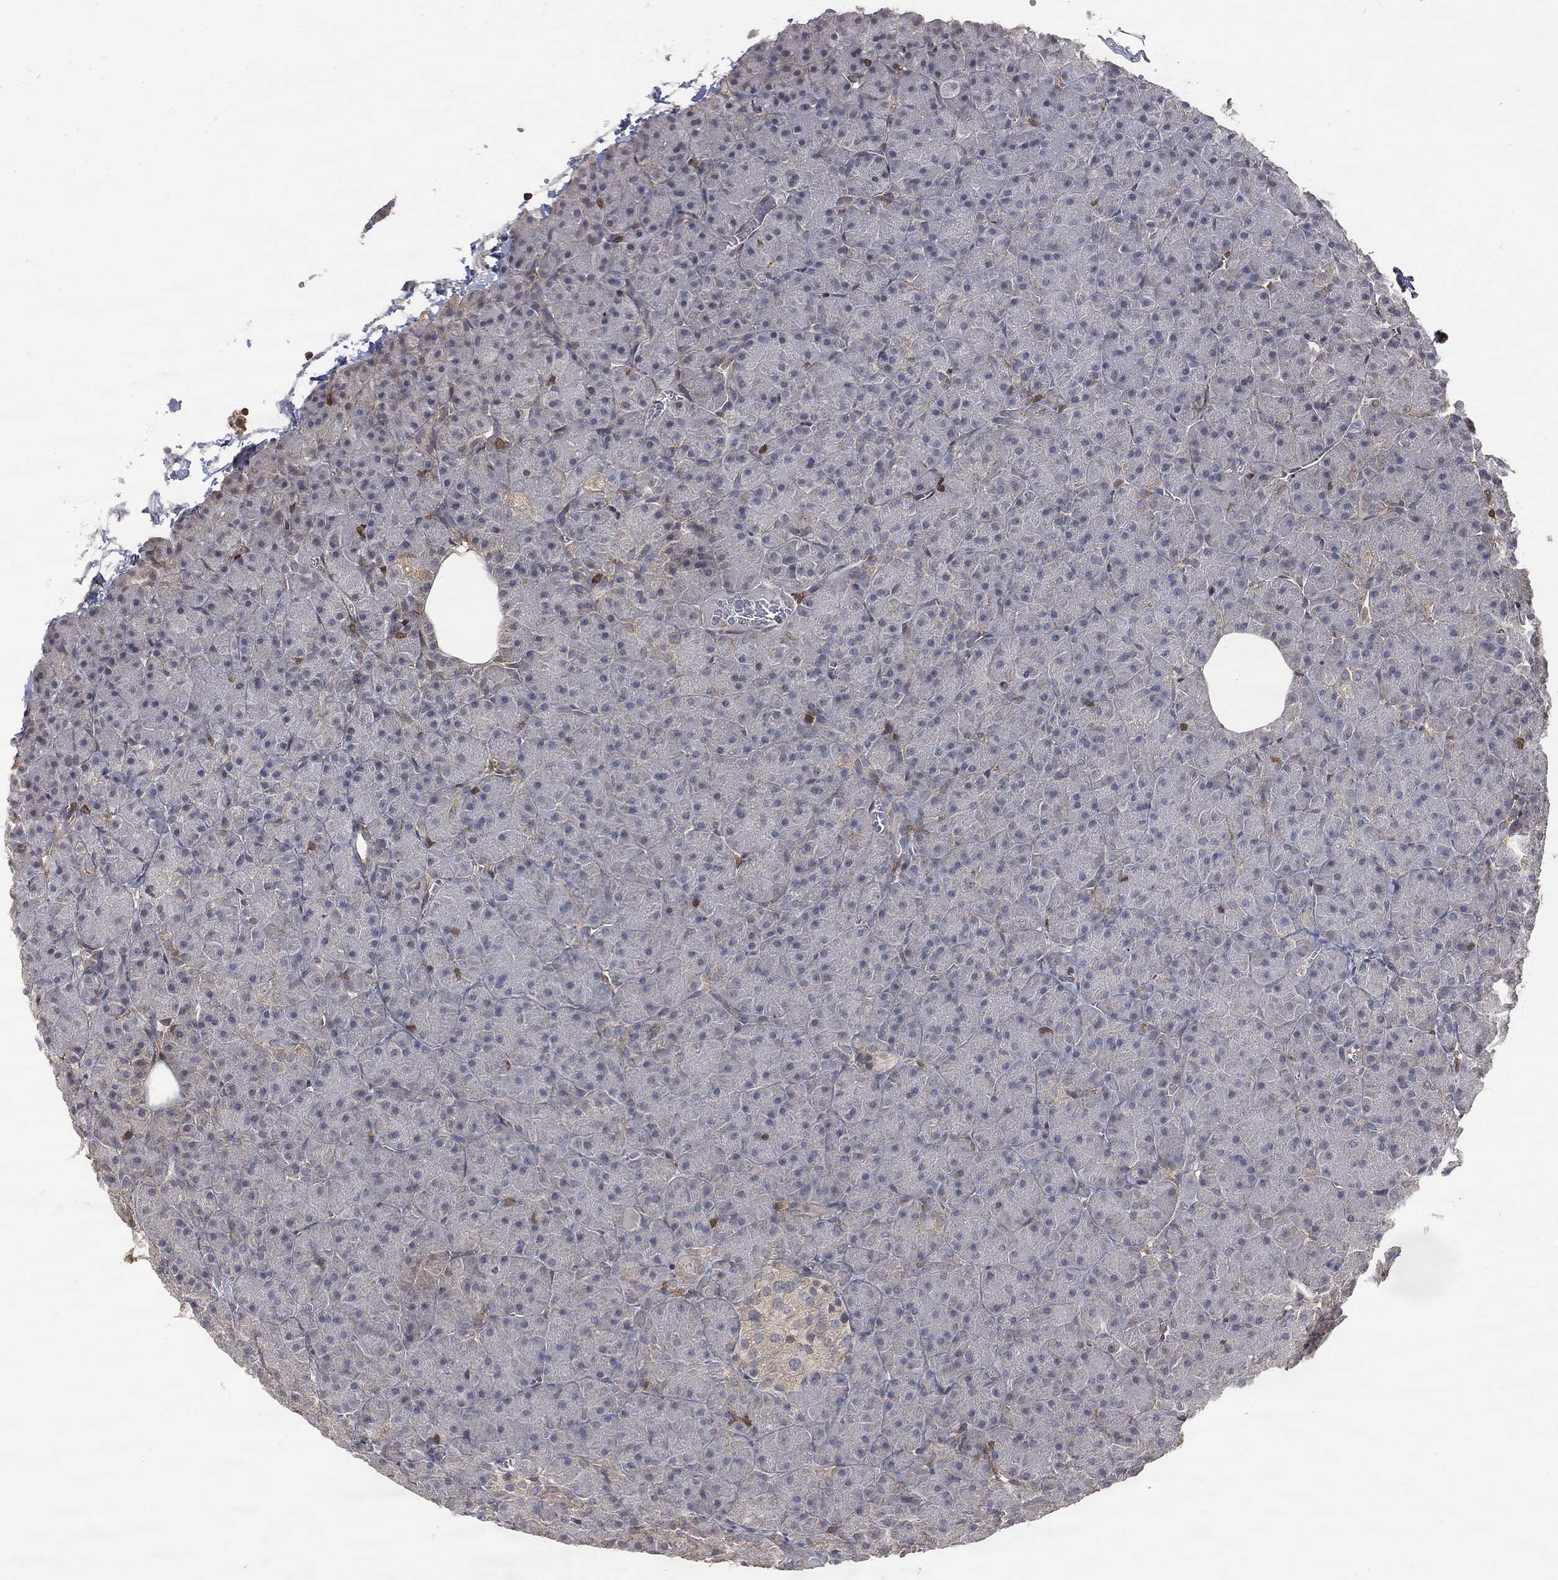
{"staining": {"intensity": "weak", "quantity": "<25%", "location": "cytoplasmic/membranous"}, "tissue": "pancreas", "cell_type": "Exocrine glandular cells", "image_type": "normal", "snomed": [{"axis": "morphology", "description": "Normal tissue, NOS"}, {"axis": "topography", "description": "Pancreas"}], "caption": "Histopathology image shows no significant protein positivity in exocrine glandular cells of unremarkable pancreas.", "gene": "PSMB10", "patient": {"sex": "male", "age": 61}}